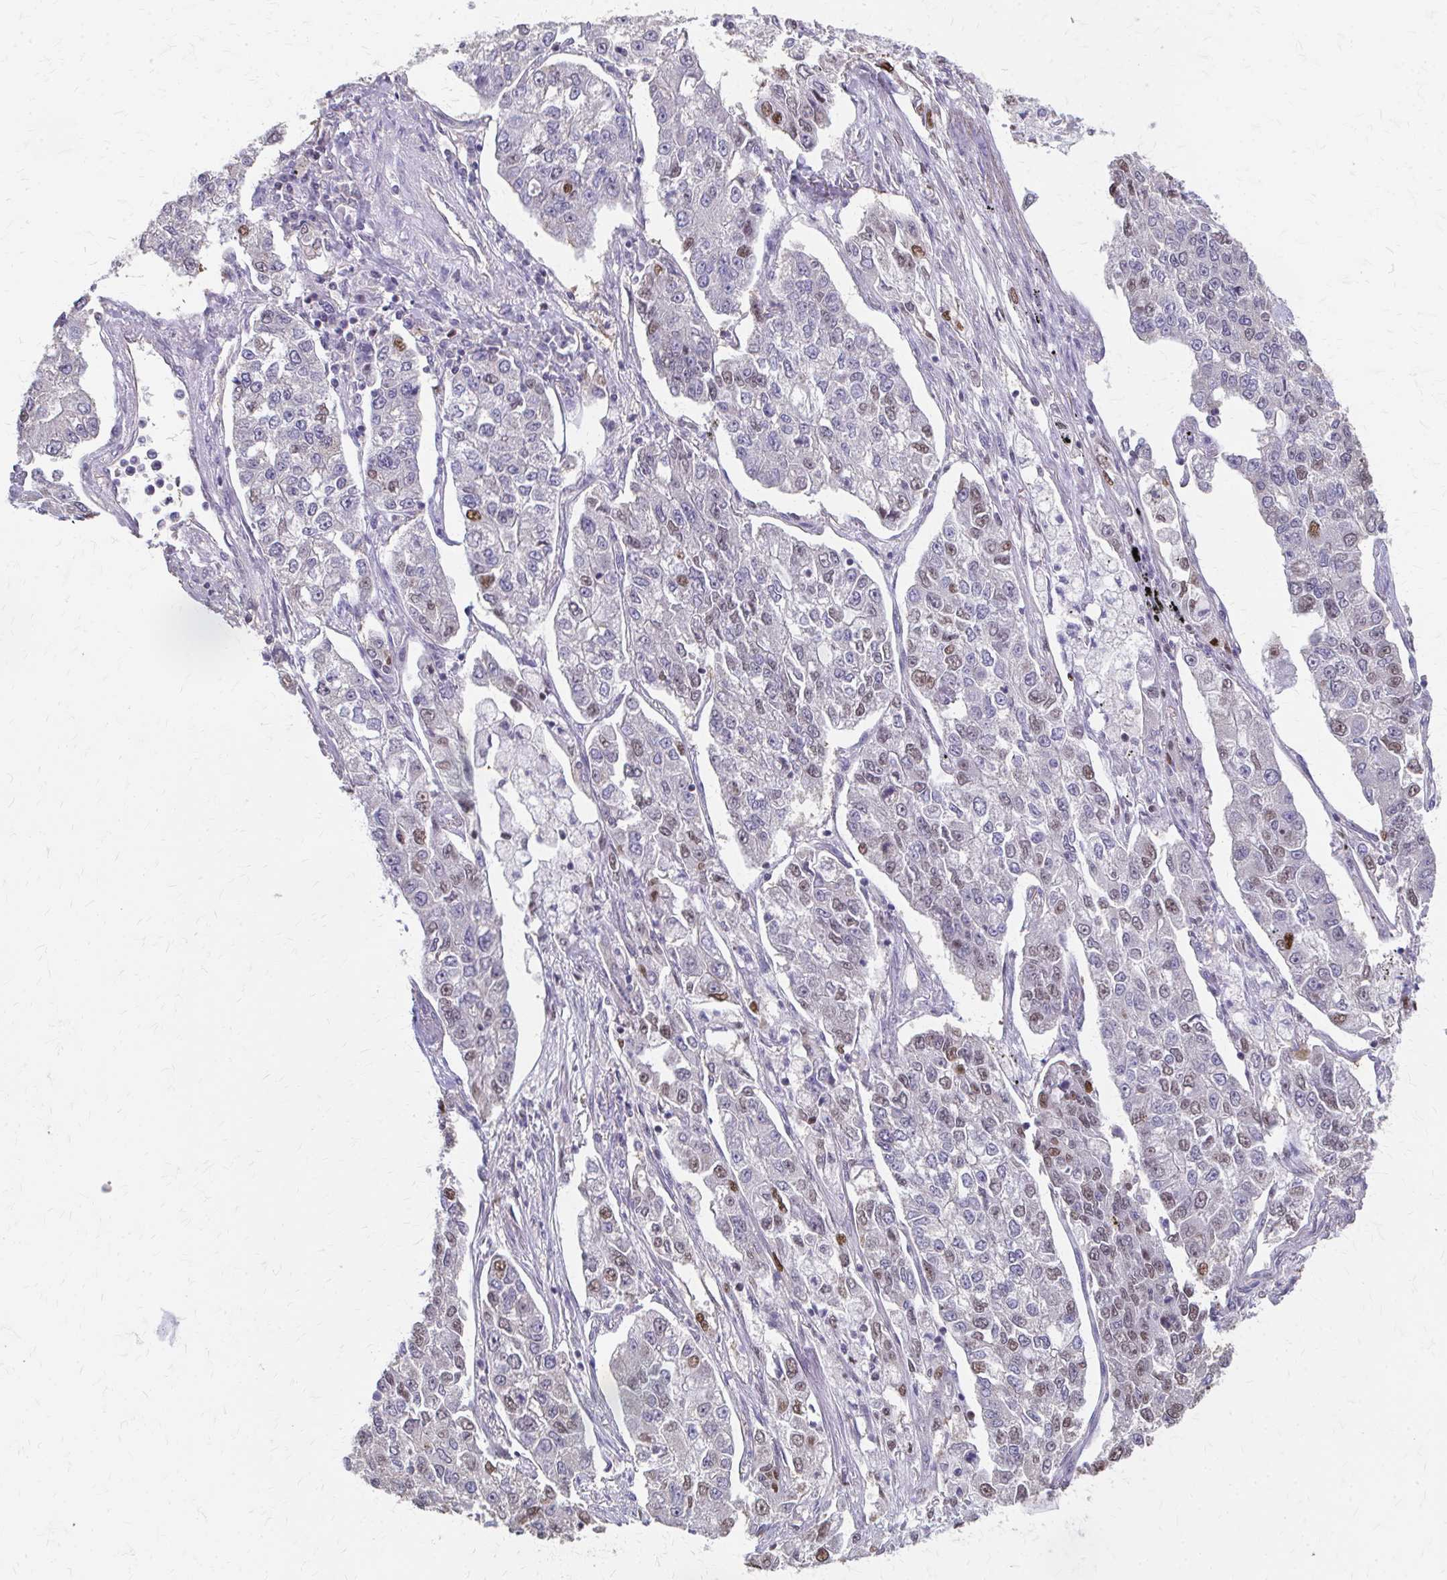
{"staining": {"intensity": "moderate", "quantity": "<25%", "location": "nuclear"}, "tissue": "lung cancer", "cell_type": "Tumor cells", "image_type": "cancer", "snomed": [{"axis": "morphology", "description": "Adenocarcinoma, NOS"}, {"axis": "topography", "description": "Lung"}], "caption": "Protein staining displays moderate nuclear positivity in about <25% of tumor cells in lung cancer (adenocarcinoma).", "gene": "RABGAP1L", "patient": {"sex": "male", "age": 49}}